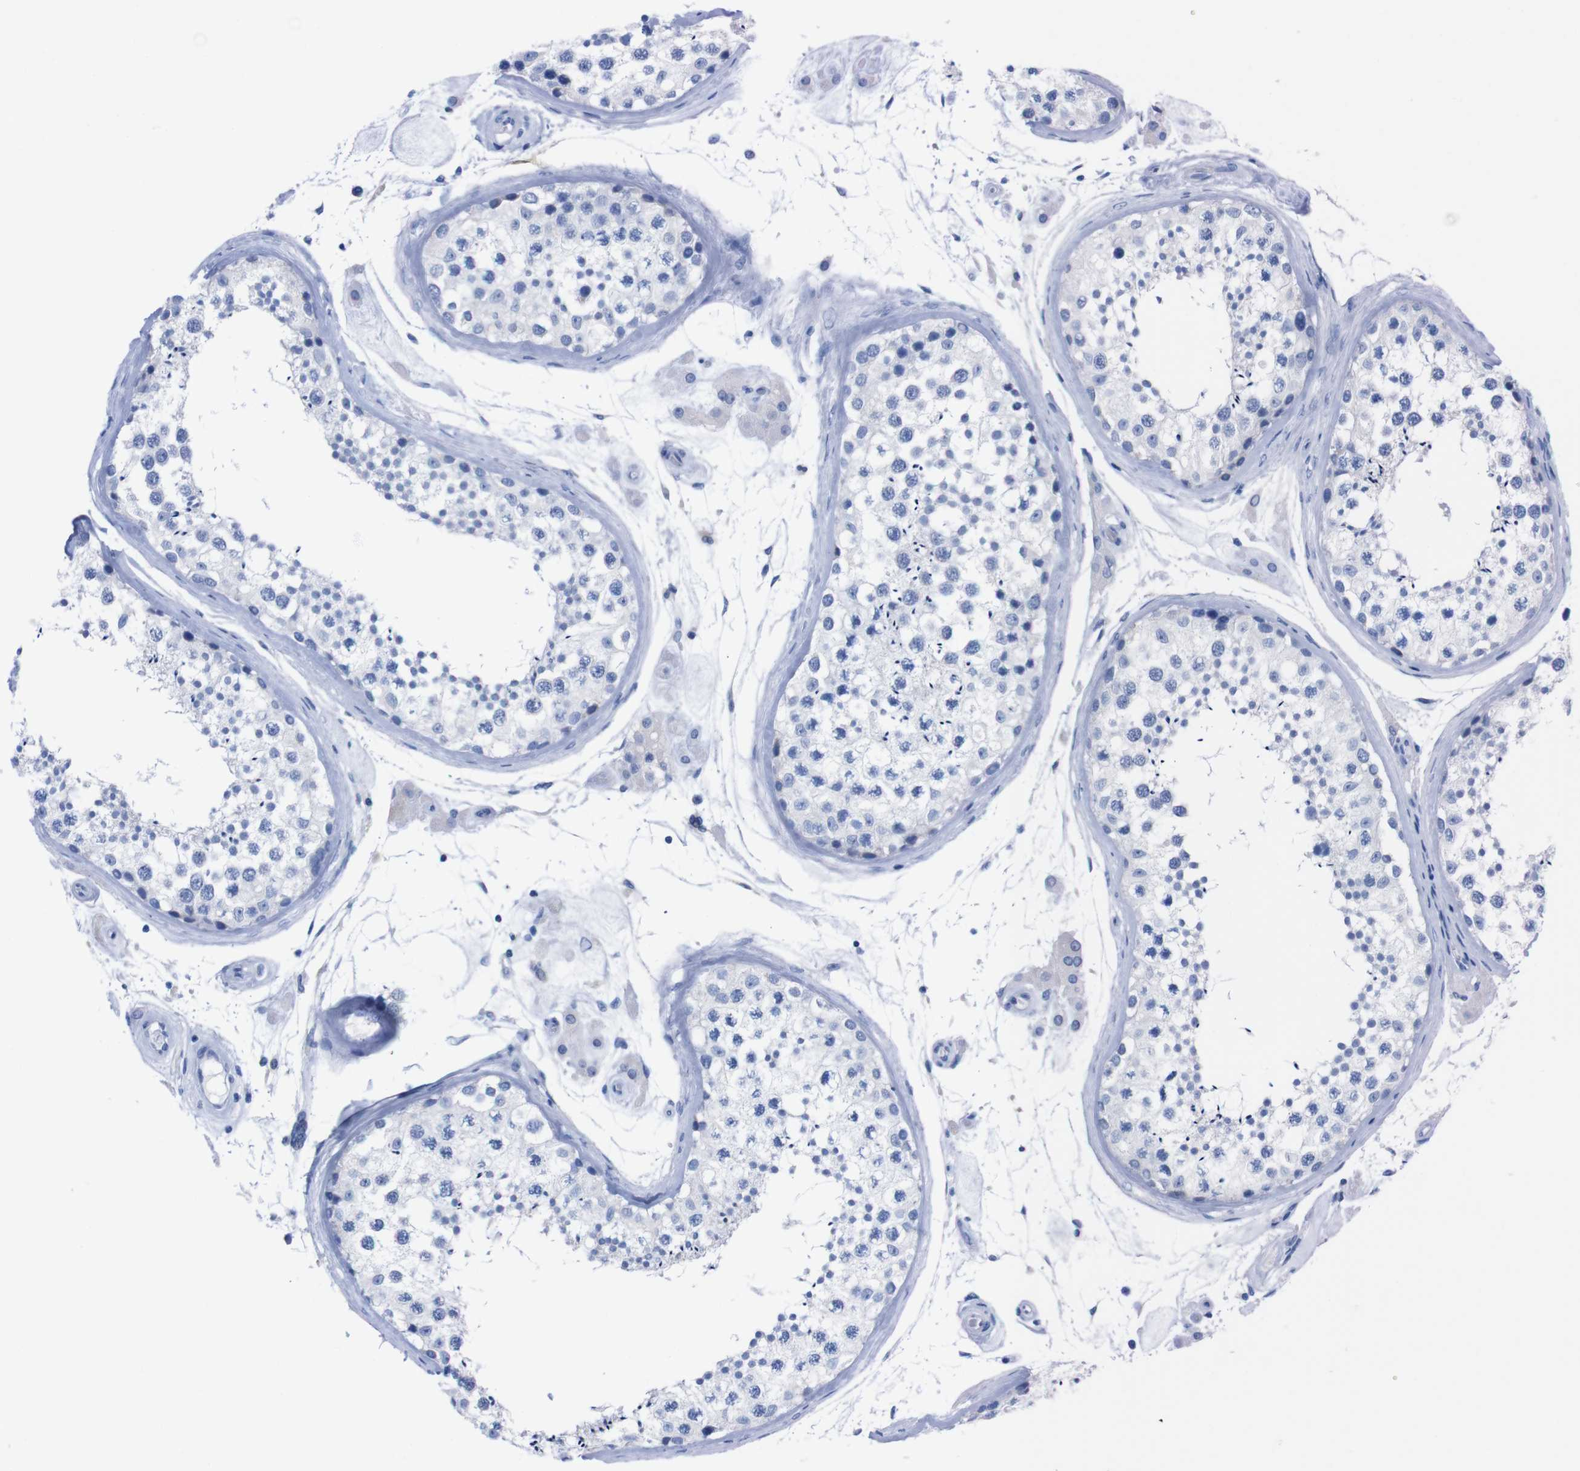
{"staining": {"intensity": "negative", "quantity": "none", "location": "none"}, "tissue": "testis", "cell_type": "Cells in seminiferous ducts", "image_type": "normal", "snomed": [{"axis": "morphology", "description": "Normal tissue, NOS"}, {"axis": "topography", "description": "Testis"}], "caption": "This is an IHC histopathology image of unremarkable testis. There is no staining in cells in seminiferous ducts.", "gene": "TMEM243", "patient": {"sex": "male", "age": 46}}